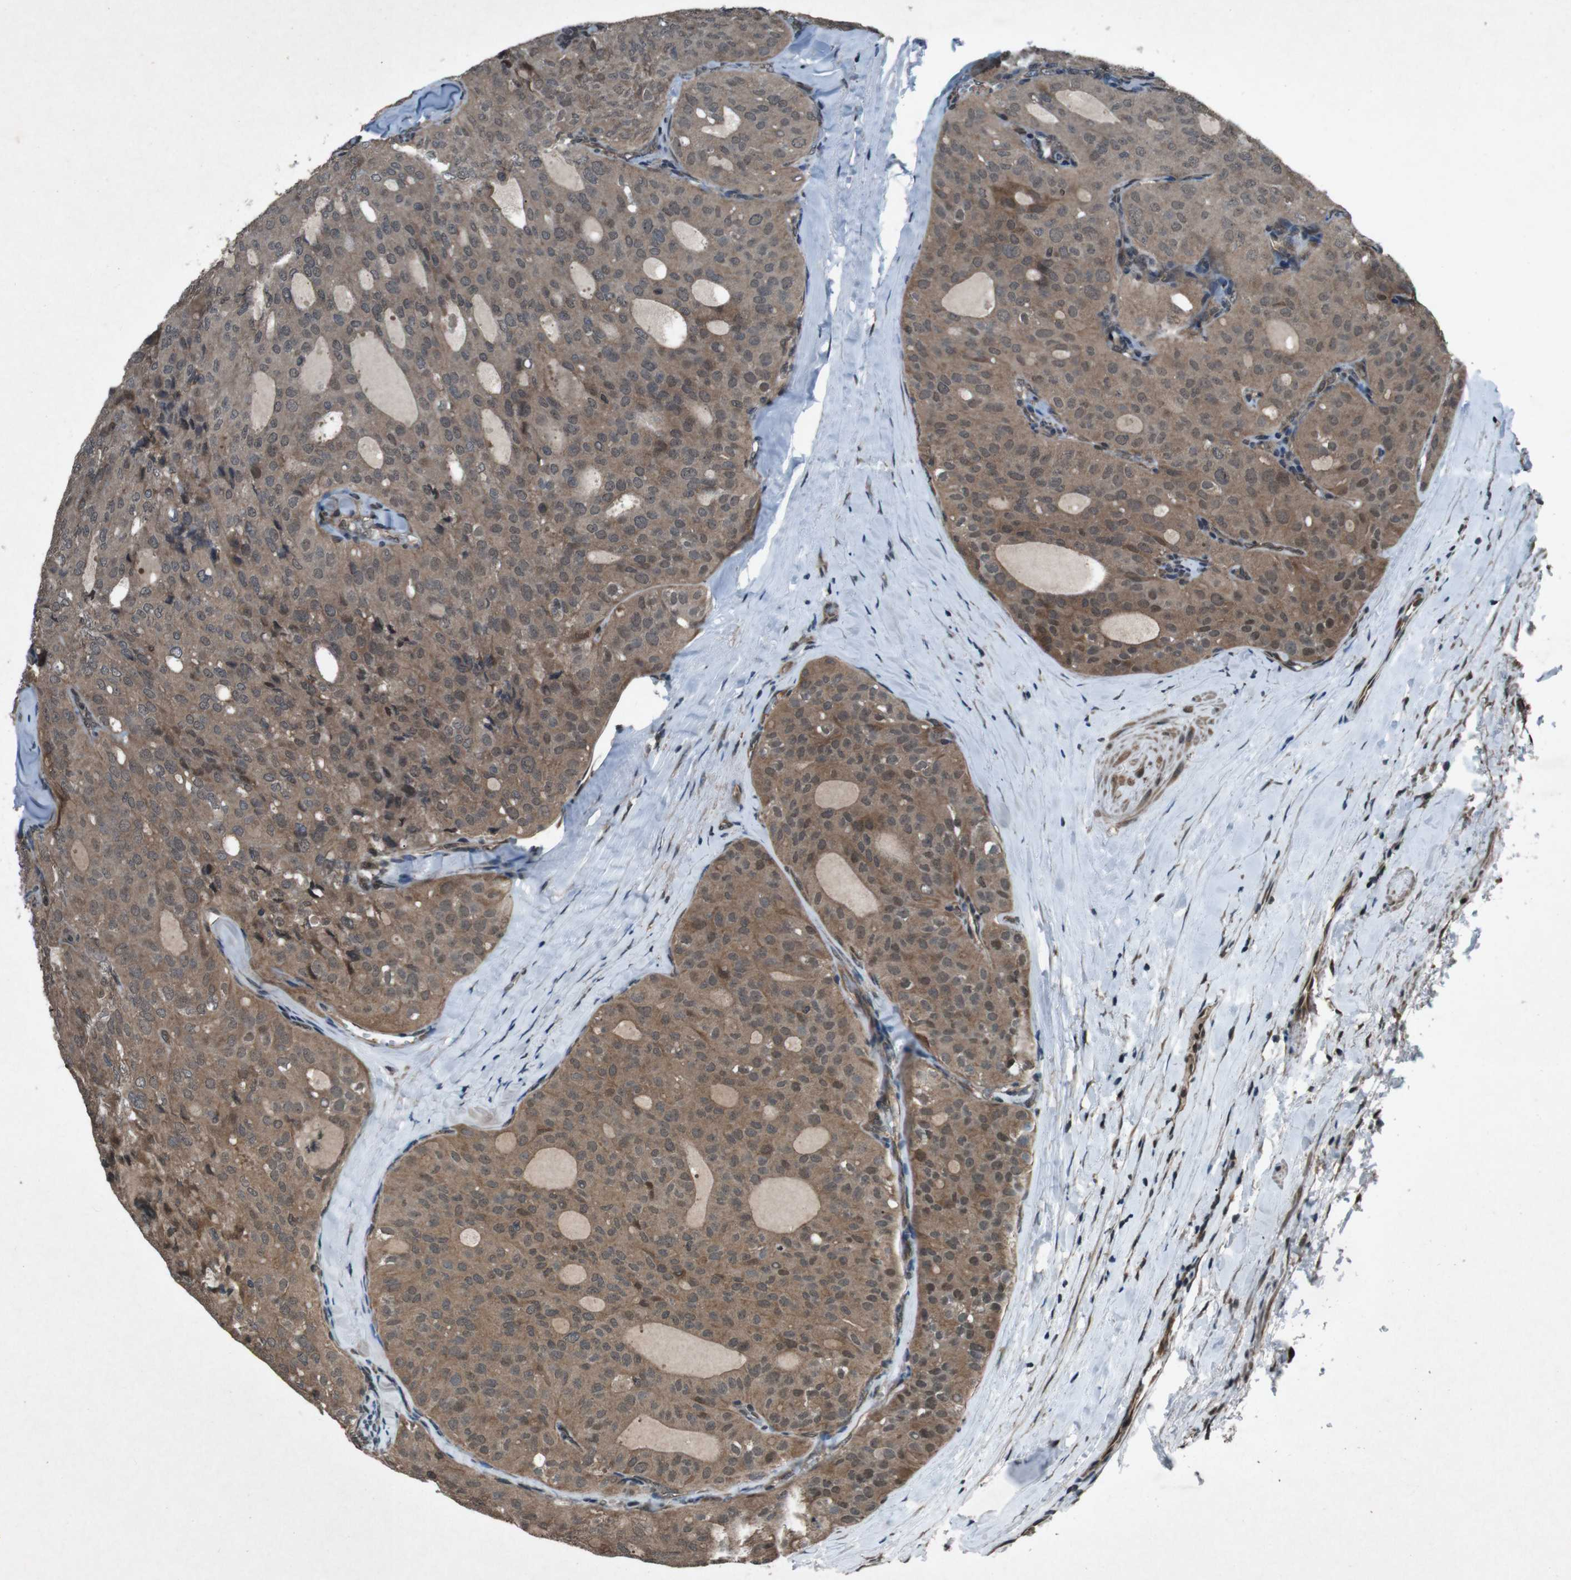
{"staining": {"intensity": "moderate", "quantity": ">75%", "location": "cytoplasmic/membranous"}, "tissue": "thyroid cancer", "cell_type": "Tumor cells", "image_type": "cancer", "snomed": [{"axis": "morphology", "description": "Follicular adenoma carcinoma, NOS"}, {"axis": "topography", "description": "Thyroid gland"}], "caption": "Immunohistochemistry (IHC) histopathology image of neoplastic tissue: human follicular adenoma carcinoma (thyroid) stained using IHC shows medium levels of moderate protein expression localized specifically in the cytoplasmic/membranous of tumor cells, appearing as a cytoplasmic/membranous brown color.", "gene": "SOCS1", "patient": {"sex": "male", "age": 75}}